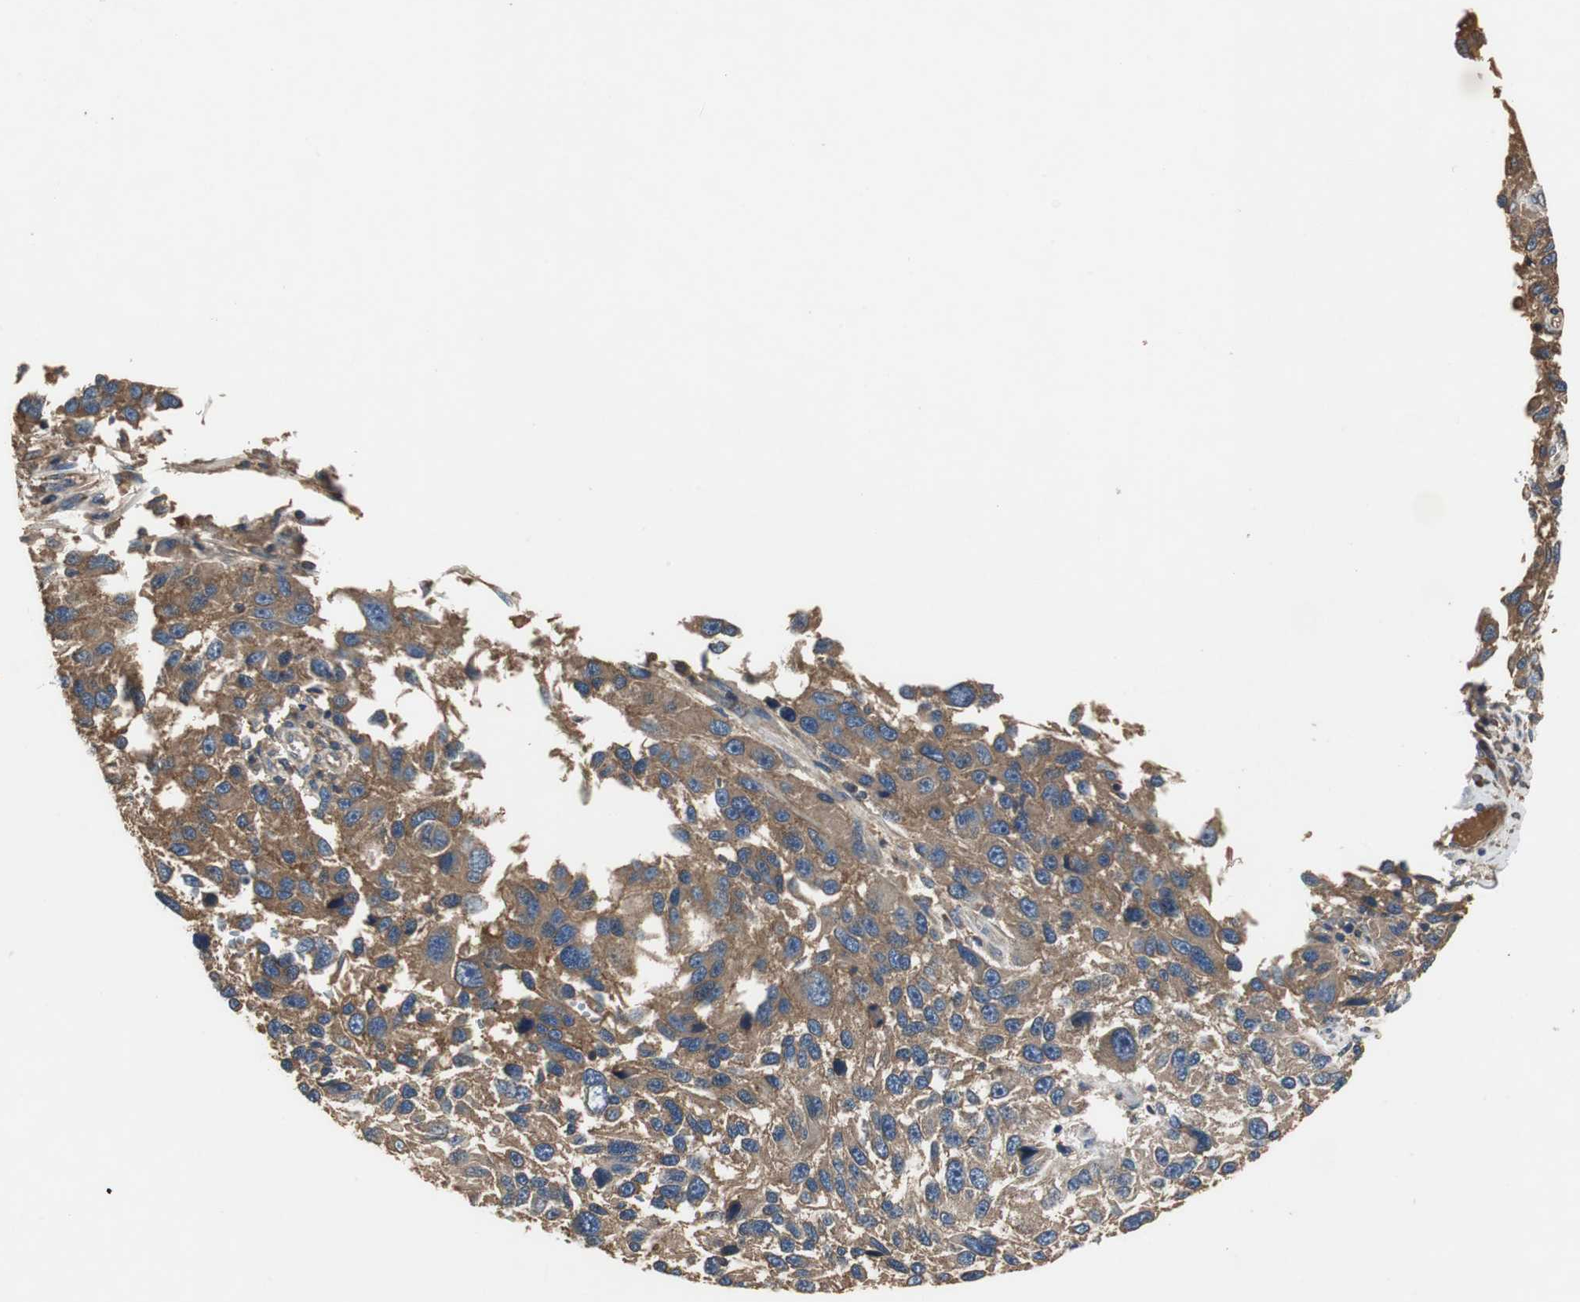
{"staining": {"intensity": "moderate", "quantity": "25%-75%", "location": "cytoplasmic/membranous"}, "tissue": "melanoma", "cell_type": "Tumor cells", "image_type": "cancer", "snomed": [{"axis": "morphology", "description": "Malignant melanoma, NOS"}, {"axis": "topography", "description": "Skin"}], "caption": "This histopathology image exhibits immunohistochemistry staining of human melanoma, with medium moderate cytoplasmic/membranous staining in about 25%-75% of tumor cells.", "gene": "TNFRSF14", "patient": {"sex": "male", "age": 53}}